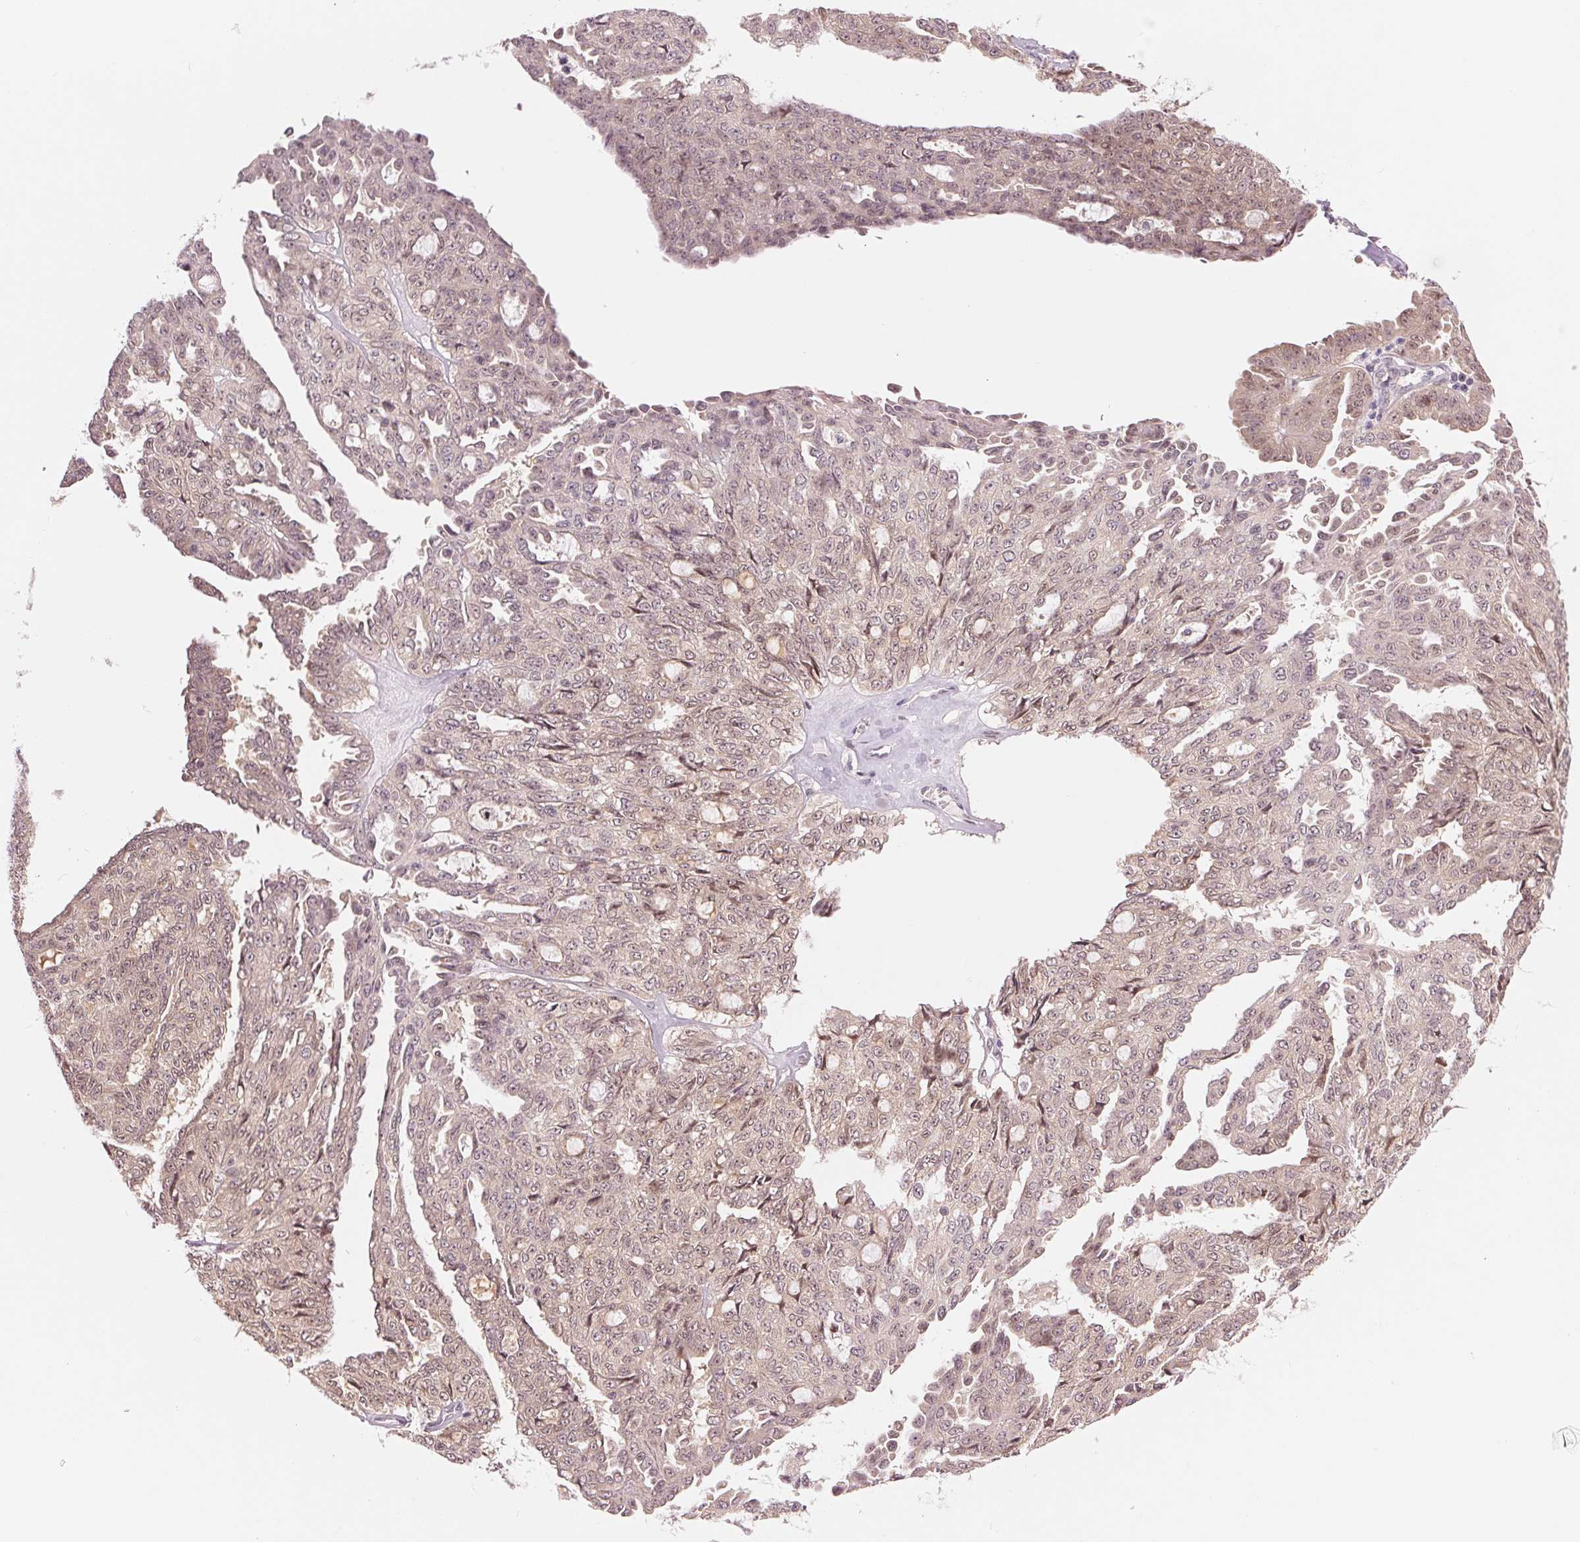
{"staining": {"intensity": "weak", "quantity": "25%-75%", "location": "cytoplasmic/membranous,nuclear"}, "tissue": "ovarian cancer", "cell_type": "Tumor cells", "image_type": "cancer", "snomed": [{"axis": "morphology", "description": "Cystadenocarcinoma, serous, NOS"}, {"axis": "topography", "description": "Ovary"}], "caption": "IHC image of ovarian serous cystadenocarcinoma stained for a protein (brown), which reveals low levels of weak cytoplasmic/membranous and nuclear expression in about 25%-75% of tumor cells.", "gene": "ERI3", "patient": {"sex": "female", "age": 71}}